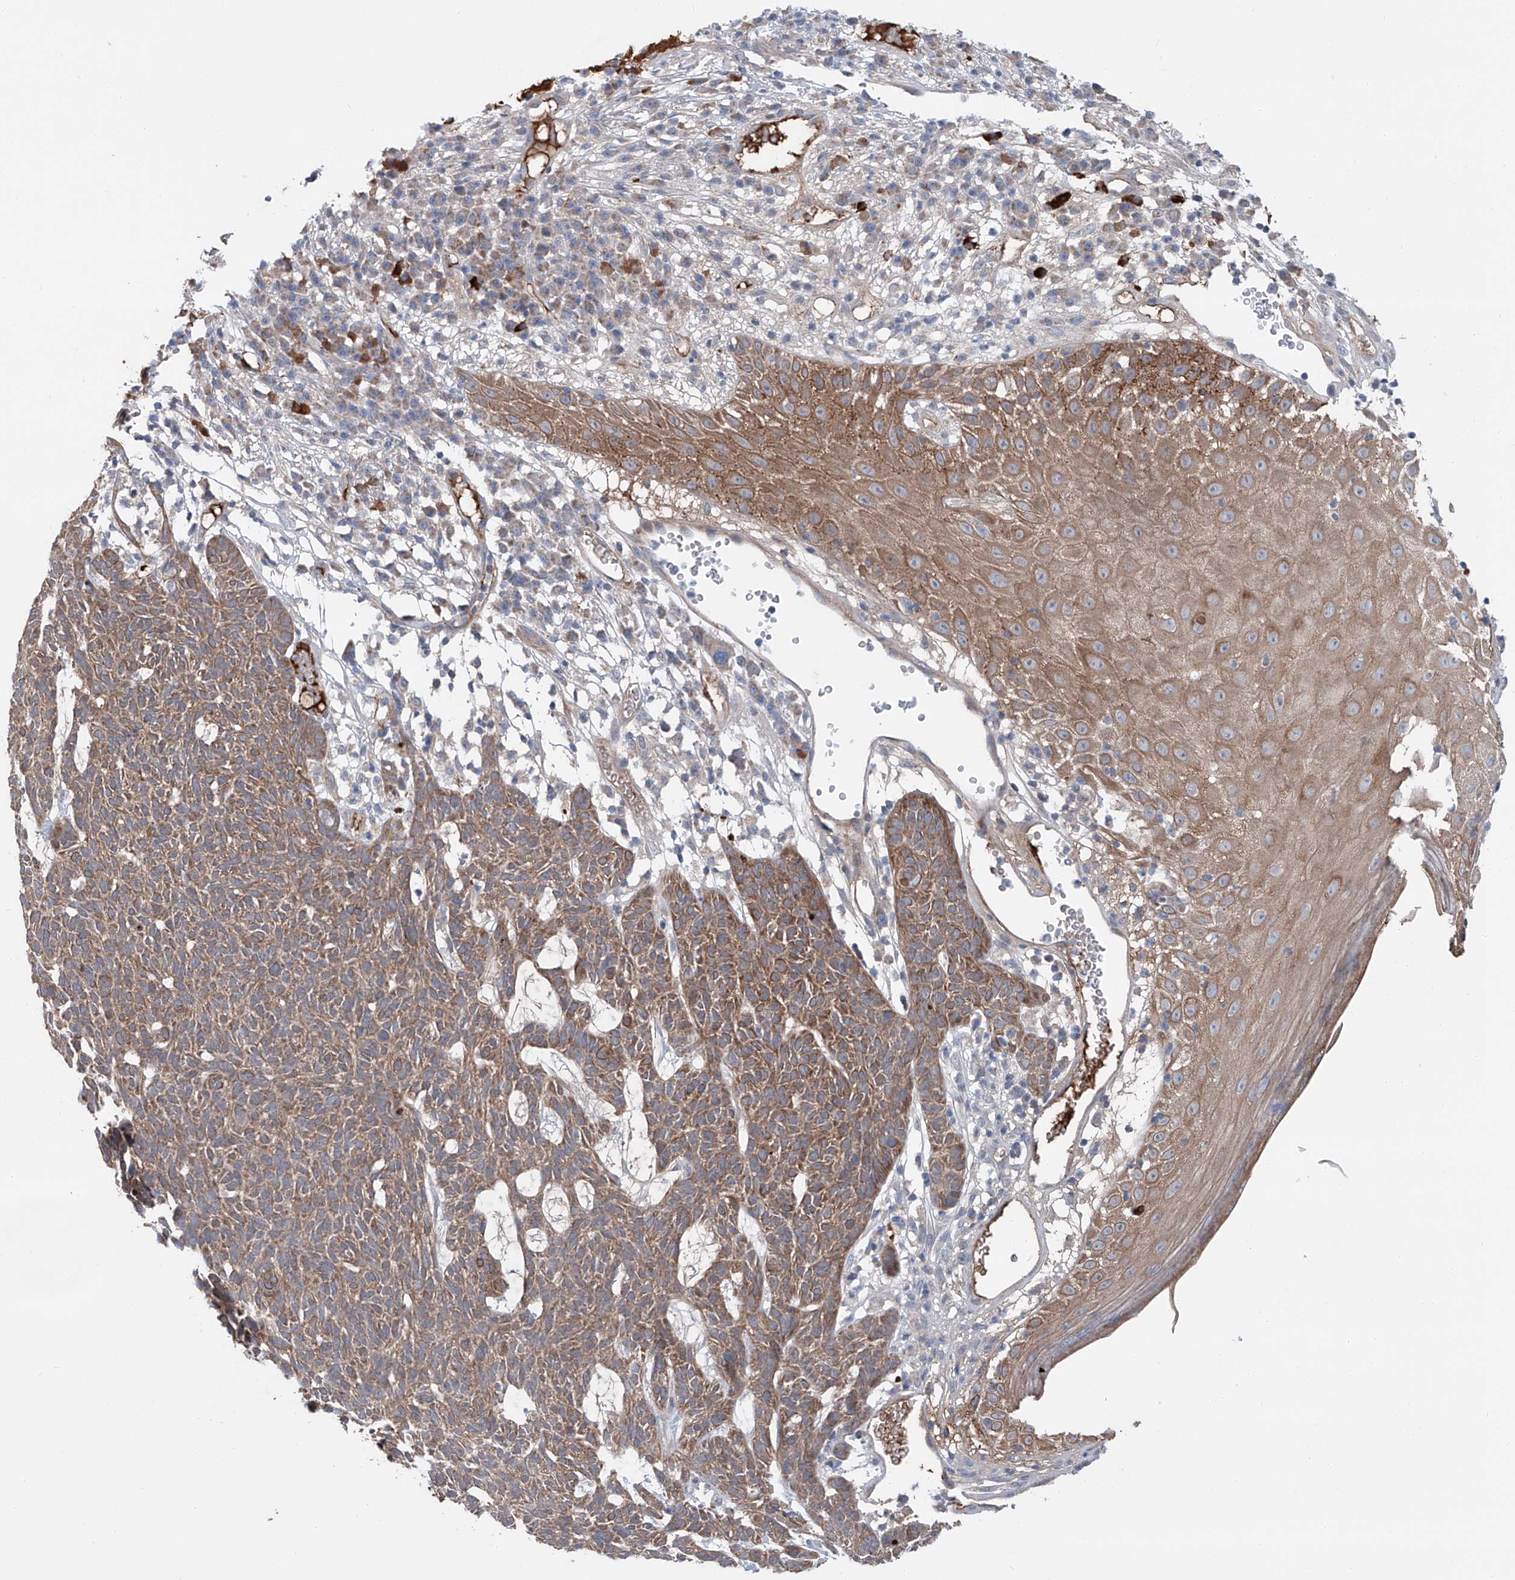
{"staining": {"intensity": "moderate", "quantity": ">75%", "location": "cytoplasmic/membranous"}, "tissue": "skin cancer", "cell_type": "Tumor cells", "image_type": "cancer", "snomed": [{"axis": "morphology", "description": "Squamous cell carcinoma, NOS"}, {"axis": "topography", "description": "Skin"}], "caption": "Protein expression analysis of skin squamous cell carcinoma displays moderate cytoplasmic/membranous expression in about >75% of tumor cells.", "gene": "SIX4", "patient": {"sex": "female", "age": 90}}